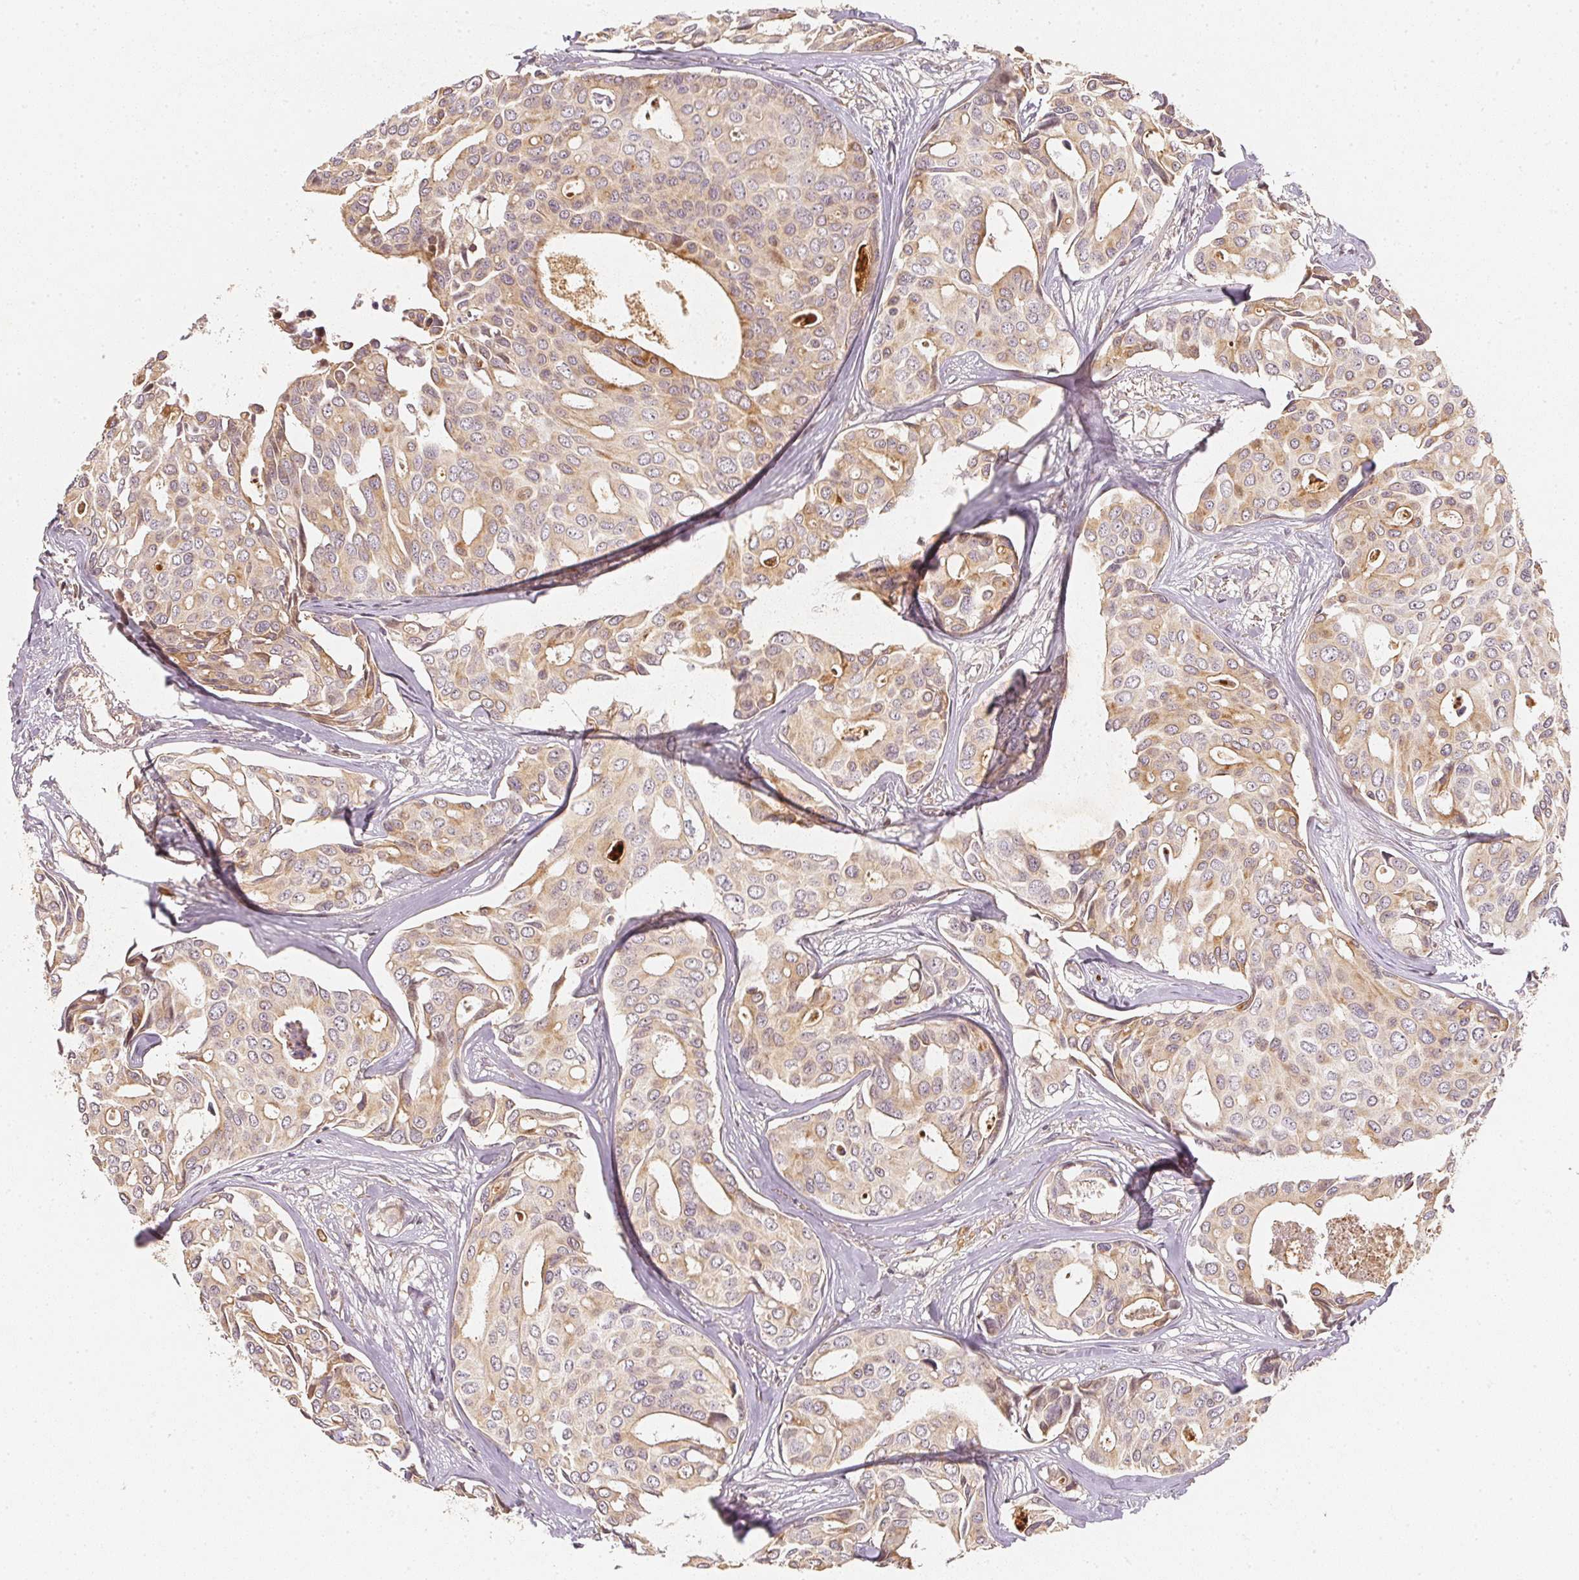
{"staining": {"intensity": "negative", "quantity": "none", "location": "none"}, "tissue": "breast cancer", "cell_type": "Tumor cells", "image_type": "cancer", "snomed": [{"axis": "morphology", "description": "Duct carcinoma"}, {"axis": "topography", "description": "Breast"}], "caption": "IHC of breast infiltrating ductal carcinoma exhibits no staining in tumor cells.", "gene": "SERPINE1", "patient": {"sex": "female", "age": 54}}